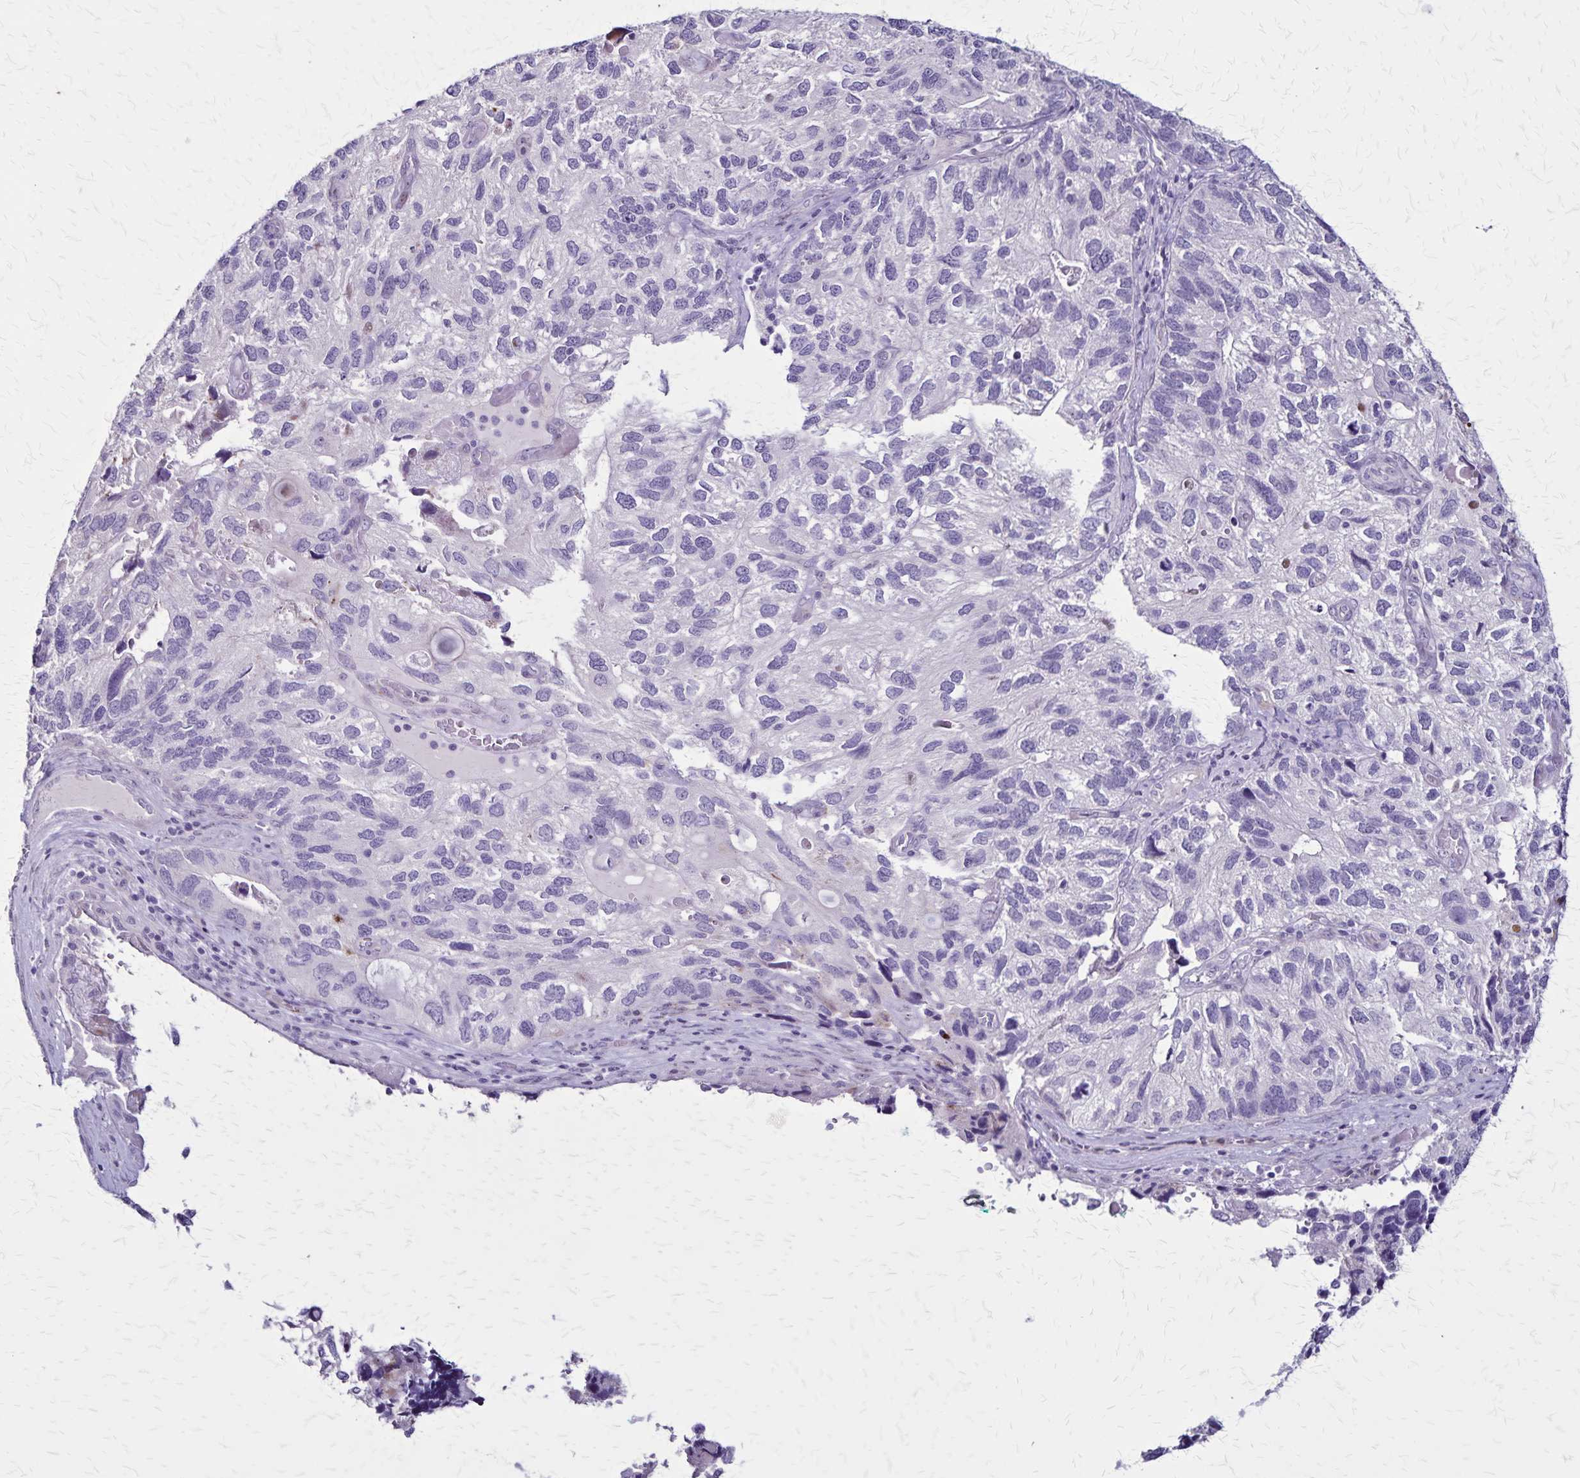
{"staining": {"intensity": "negative", "quantity": "none", "location": "none"}, "tissue": "endometrial cancer", "cell_type": "Tumor cells", "image_type": "cancer", "snomed": [{"axis": "morphology", "description": "Carcinoma, NOS"}, {"axis": "topography", "description": "Uterus"}], "caption": "The immunohistochemistry image has no significant expression in tumor cells of endometrial carcinoma tissue. (Brightfield microscopy of DAB IHC at high magnification).", "gene": "OR51B5", "patient": {"sex": "female", "age": 76}}